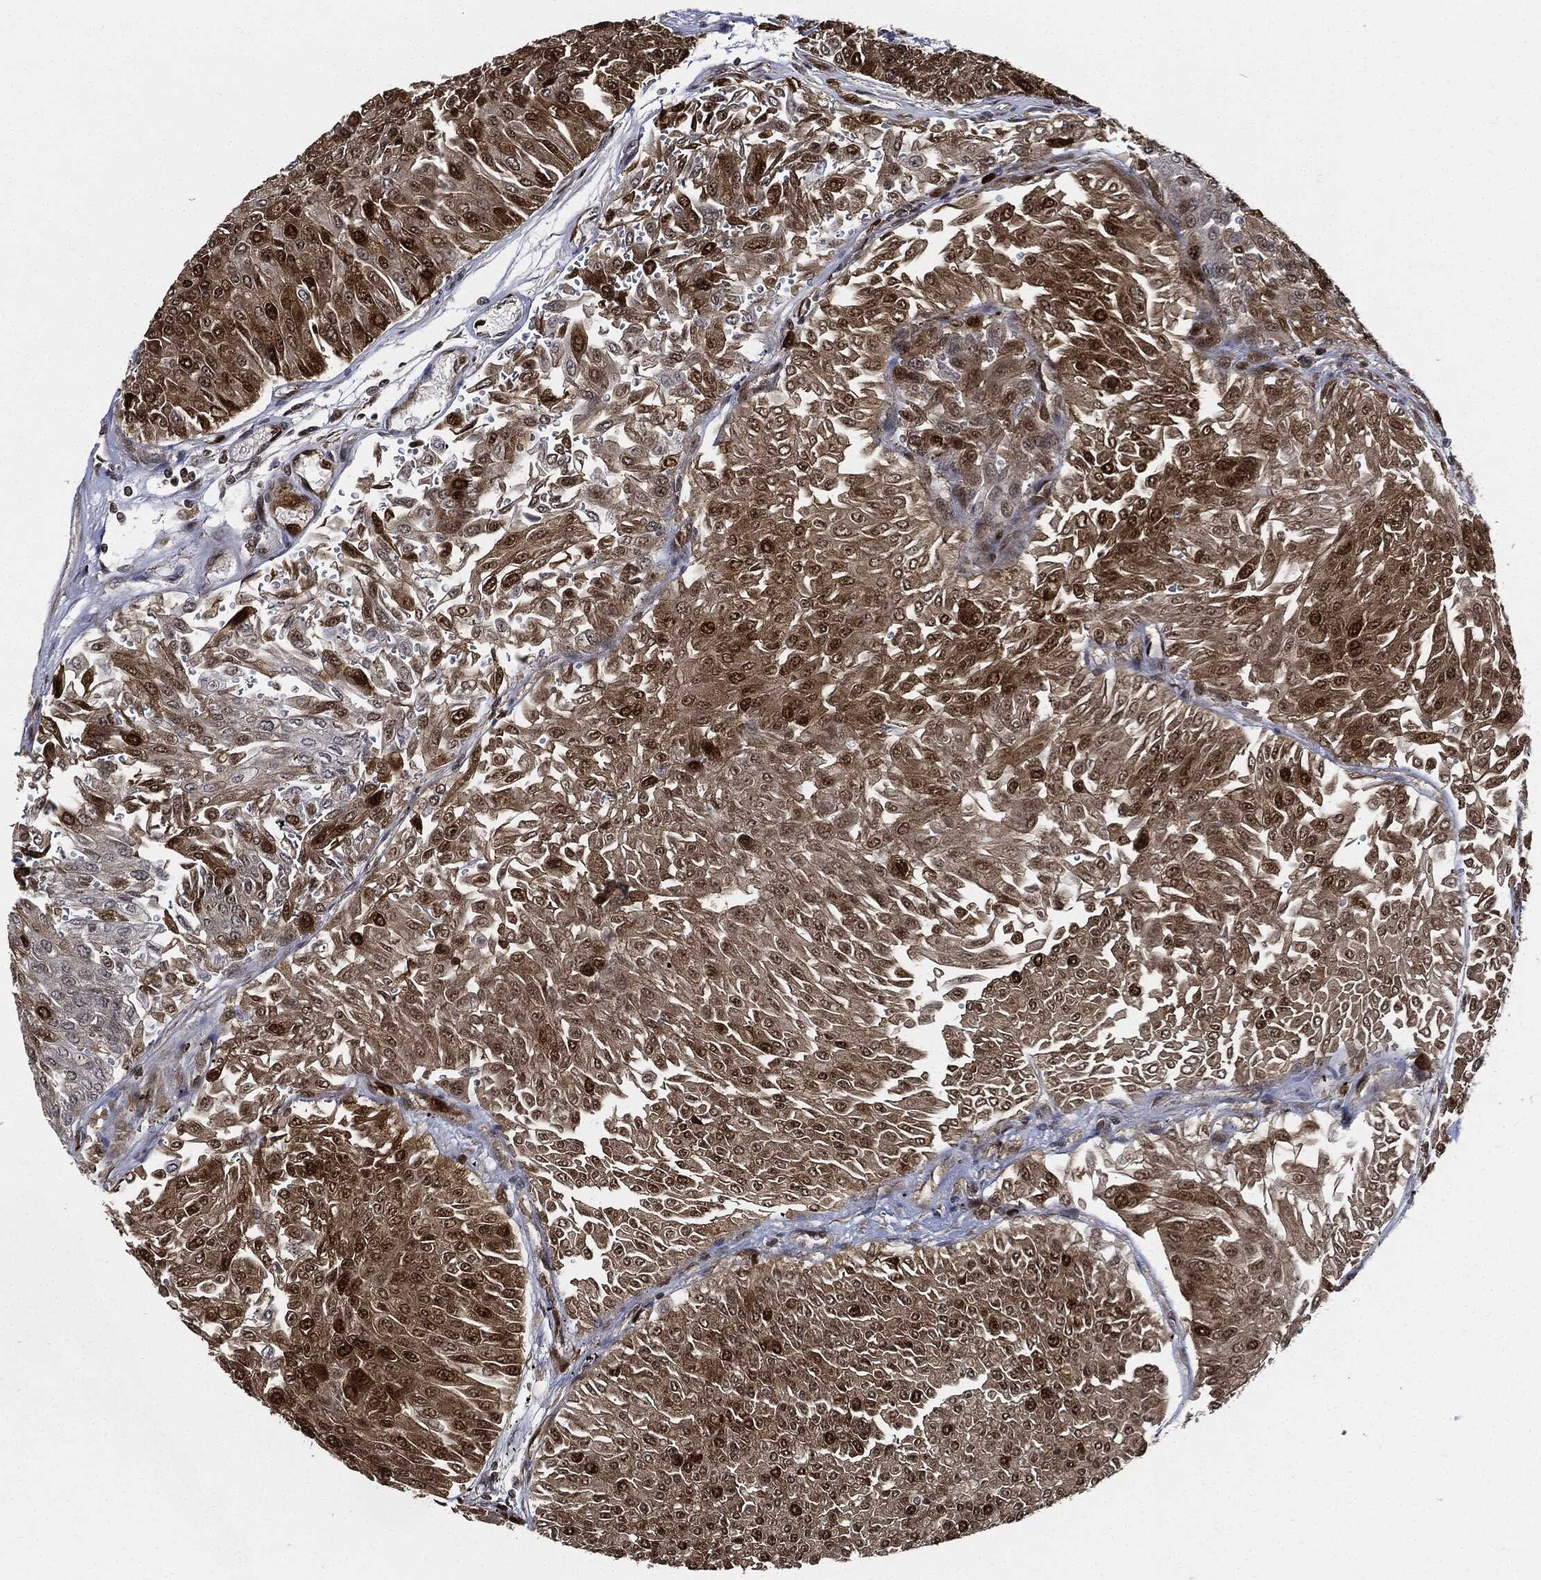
{"staining": {"intensity": "moderate", "quantity": "25%-75%", "location": "cytoplasmic/membranous,nuclear"}, "tissue": "urothelial cancer", "cell_type": "Tumor cells", "image_type": "cancer", "snomed": [{"axis": "morphology", "description": "Urothelial carcinoma, Low grade"}, {"axis": "topography", "description": "Urinary bladder"}], "caption": "Moderate cytoplasmic/membranous and nuclear expression for a protein is seen in about 25%-75% of tumor cells of urothelial carcinoma (low-grade) using immunohistochemistry.", "gene": "PCNA", "patient": {"sex": "male", "age": 67}}